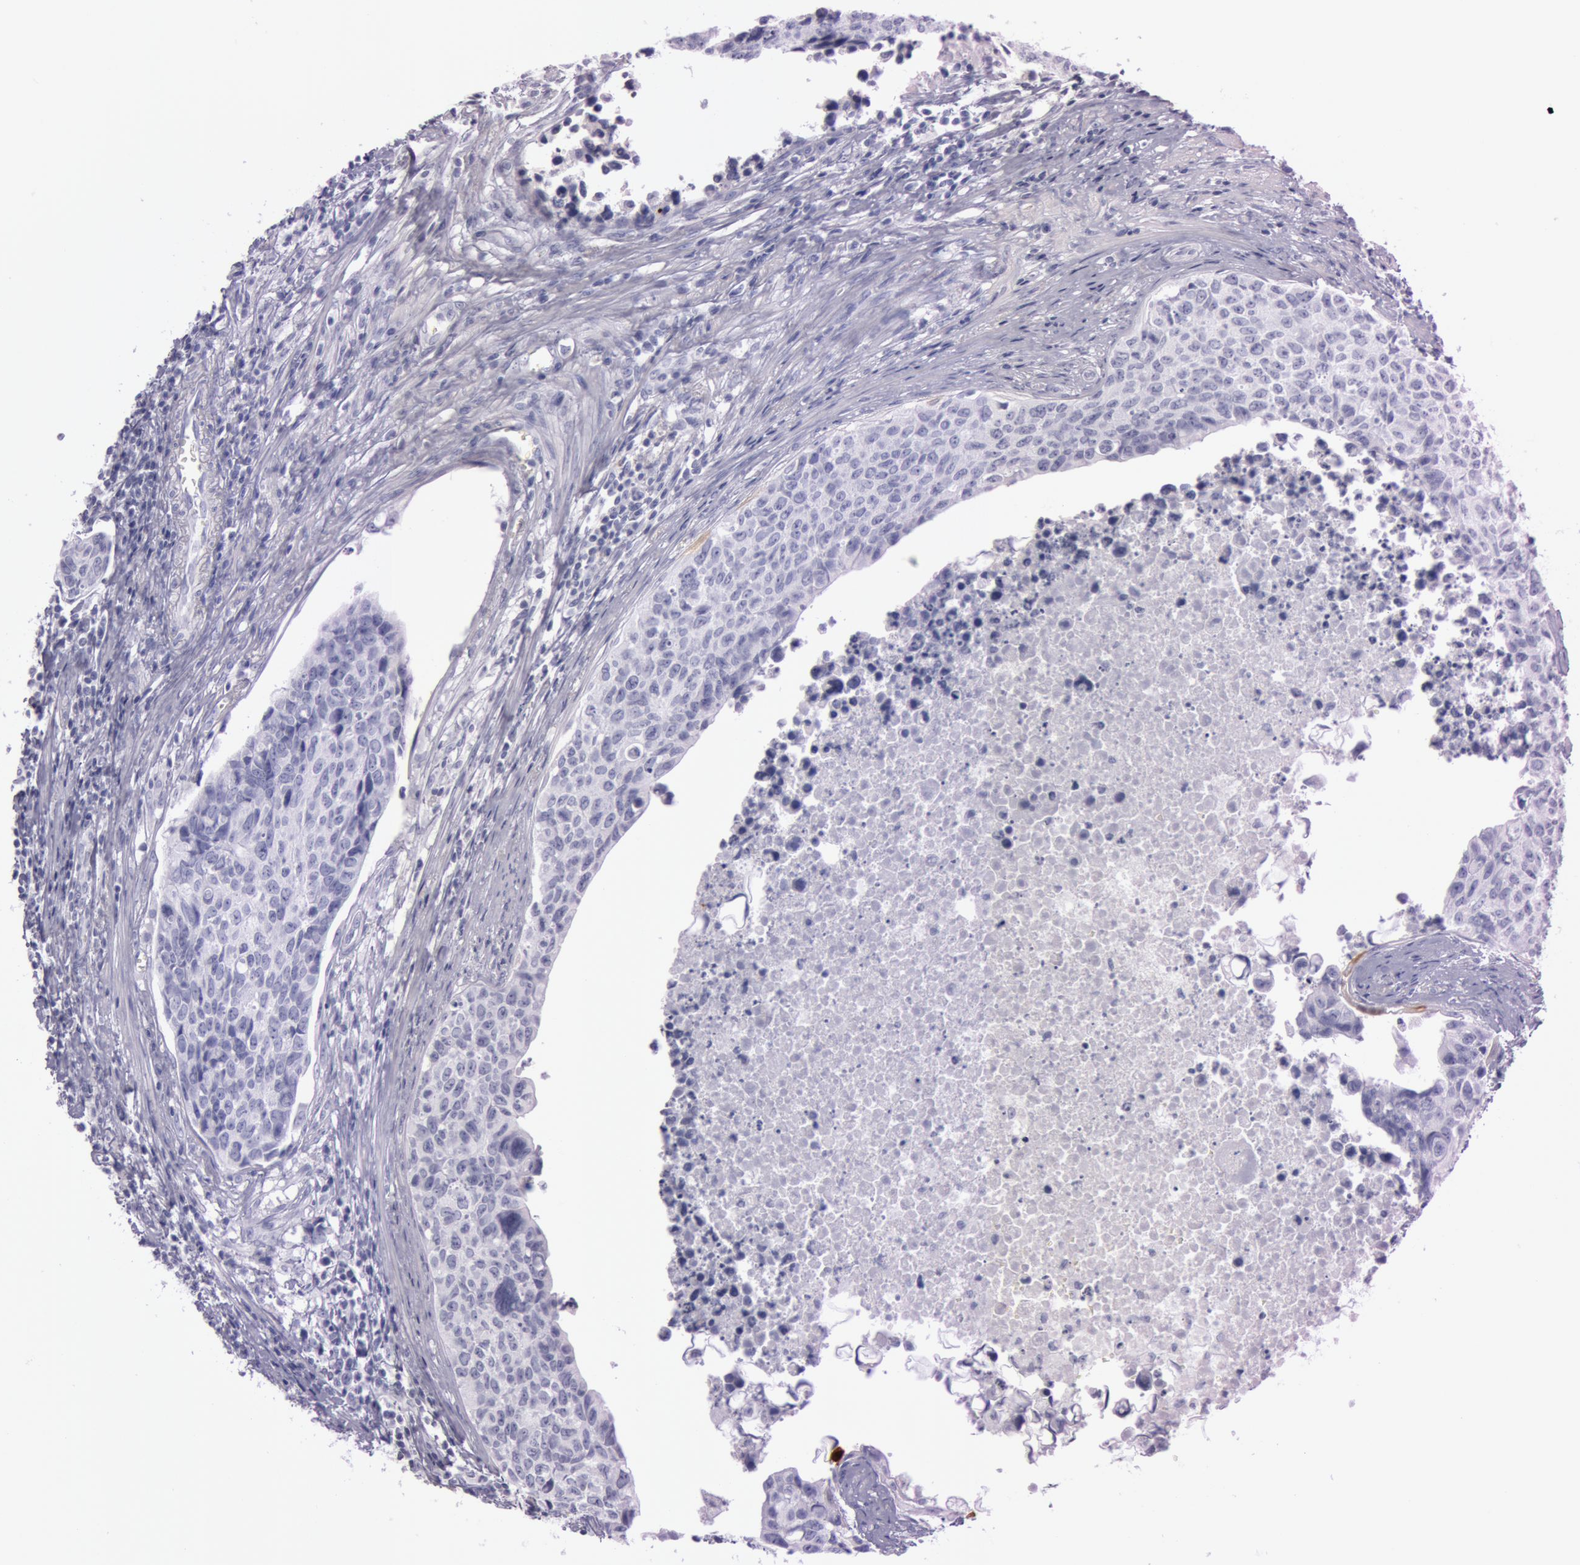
{"staining": {"intensity": "negative", "quantity": "none", "location": "none"}, "tissue": "urothelial cancer", "cell_type": "Tumor cells", "image_type": "cancer", "snomed": [{"axis": "morphology", "description": "Urothelial carcinoma, High grade"}, {"axis": "topography", "description": "Urinary bladder"}], "caption": "Tumor cells show no significant expression in urothelial cancer.", "gene": "S100A7", "patient": {"sex": "male", "age": 81}}